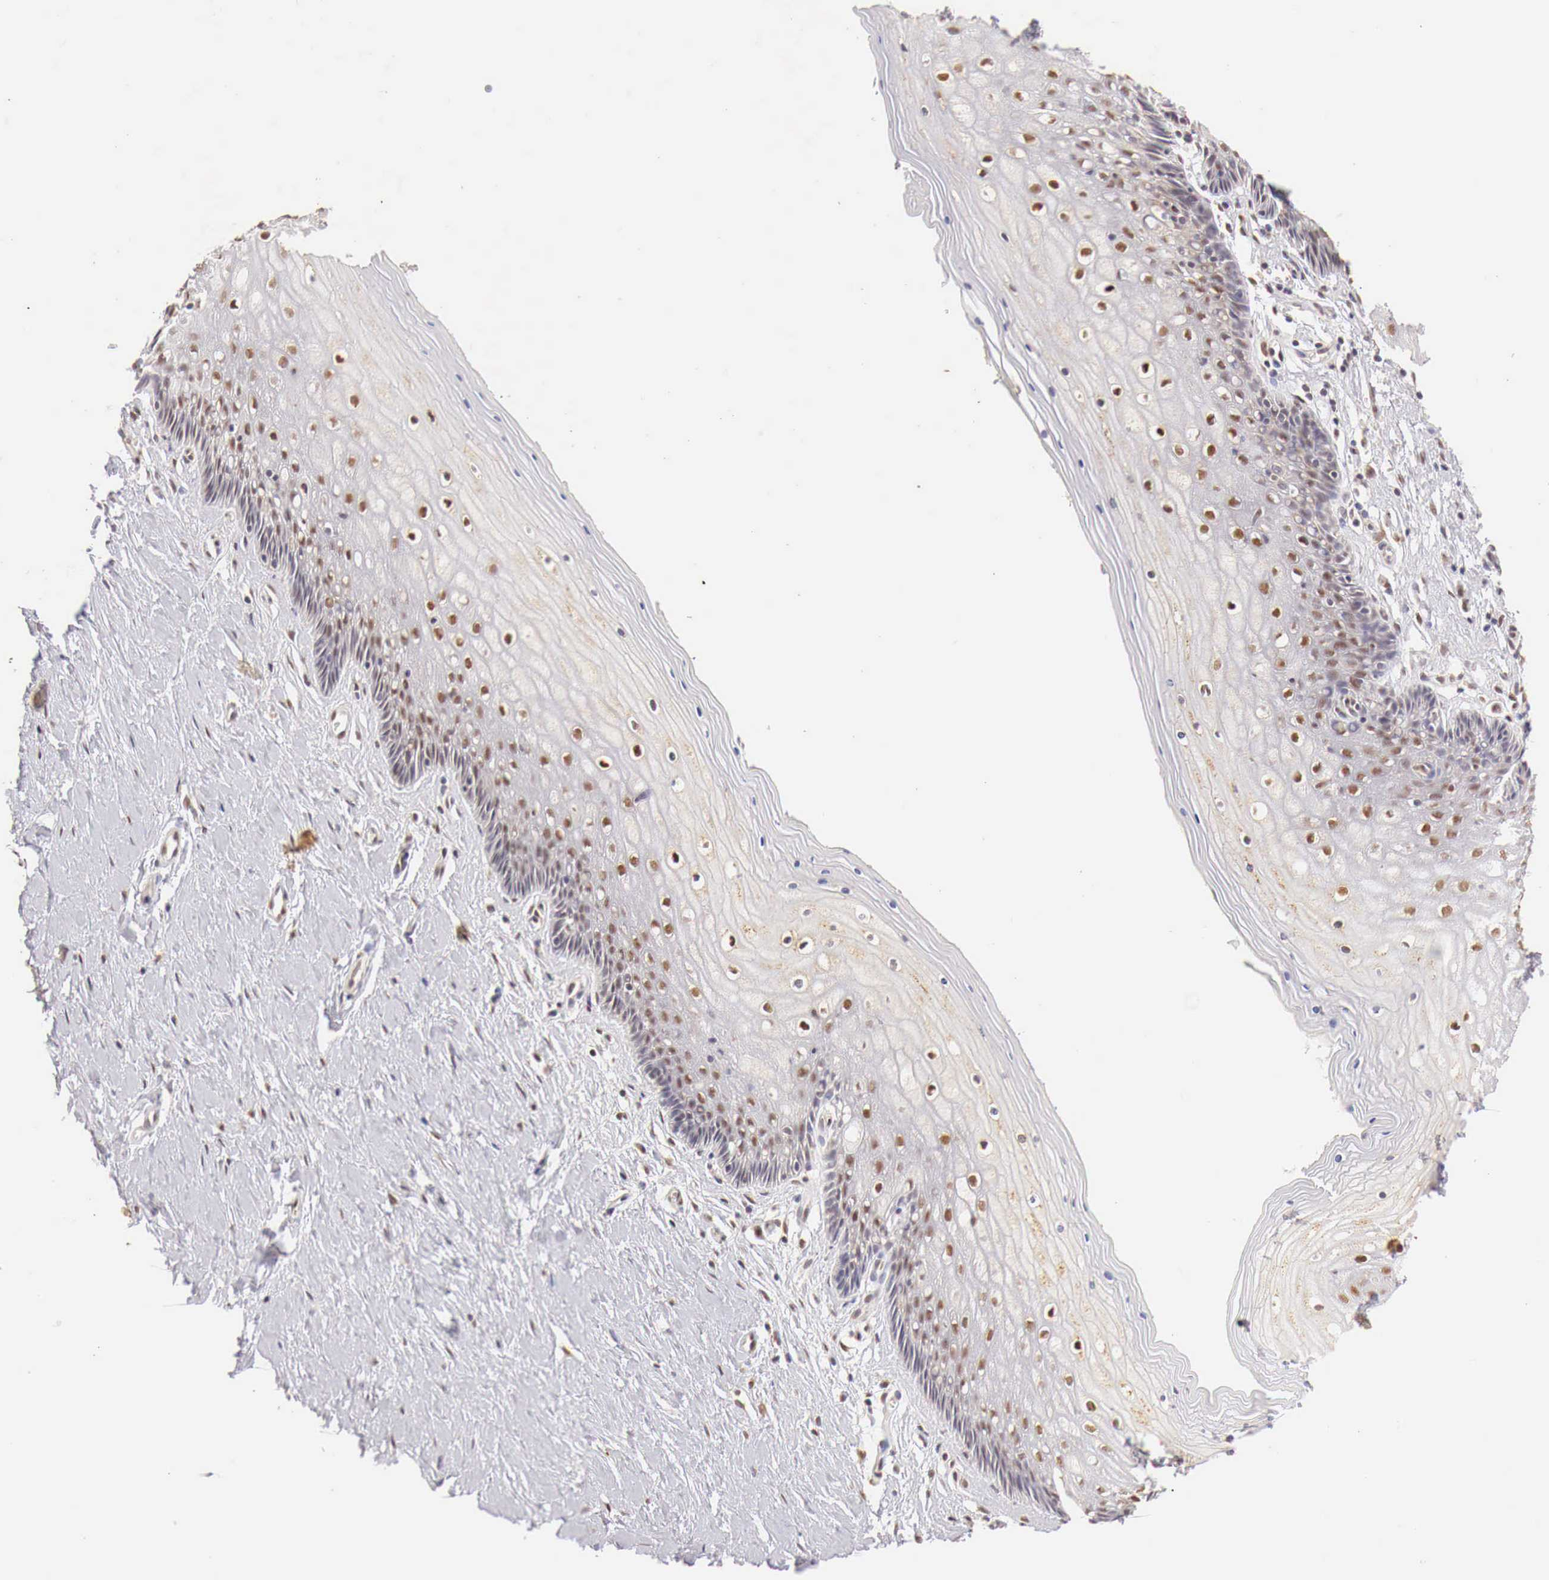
{"staining": {"intensity": "weak", "quantity": "25%-75%", "location": "nuclear"}, "tissue": "vagina", "cell_type": "Squamous epithelial cells", "image_type": "normal", "snomed": [{"axis": "morphology", "description": "Normal tissue, NOS"}, {"axis": "topography", "description": "Vagina"}], "caption": "Squamous epithelial cells exhibit weak nuclear positivity in about 25%-75% of cells in normal vagina. (Stains: DAB in brown, nuclei in blue, Microscopy: brightfield microscopy at high magnification).", "gene": "GPKOW", "patient": {"sex": "female", "age": 46}}